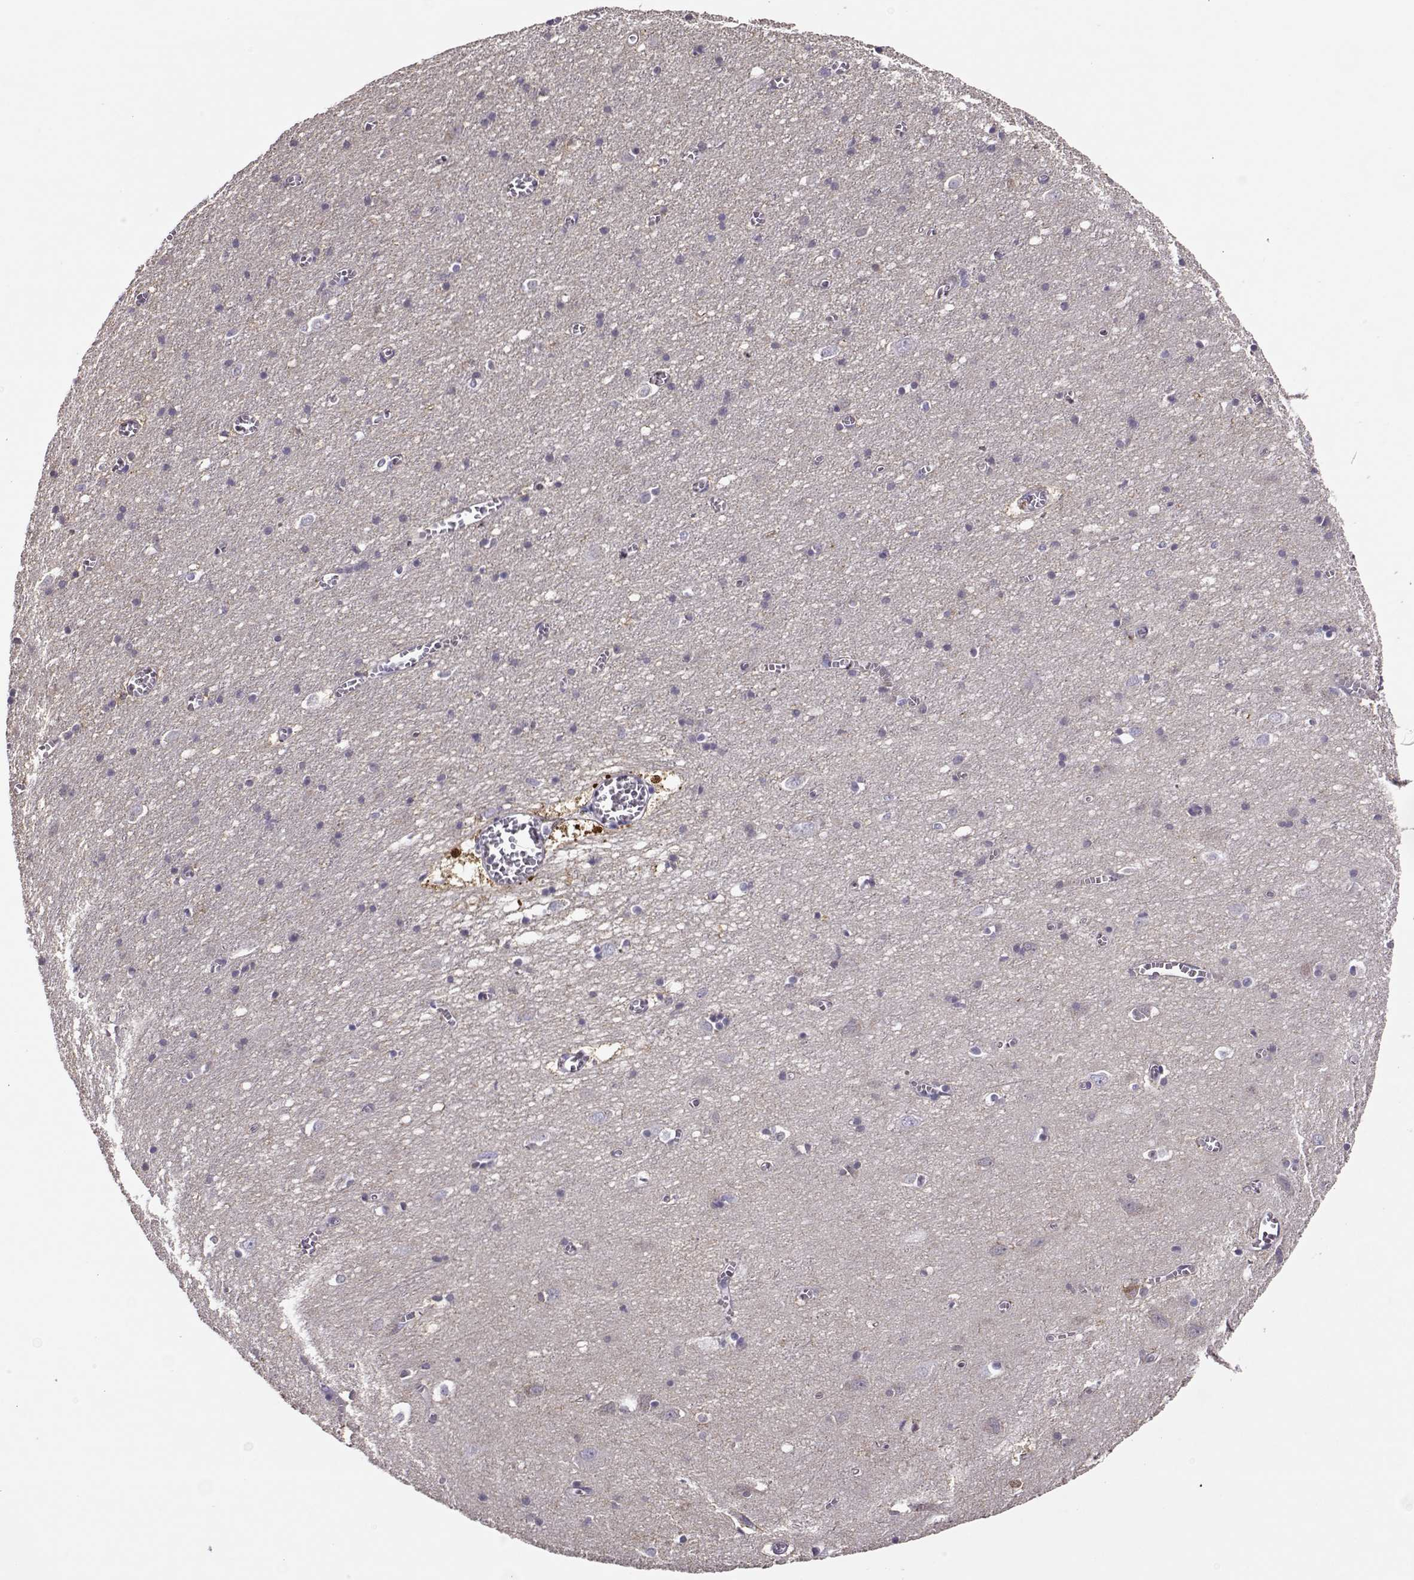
{"staining": {"intensity": "negative", "quantity": "none", "location": "none"}, "tissue": "cerebral cortex", "cell_type": "Endothelial cells", "image_type": "normal", "snomed": [{"axis": "morphology", "description": "Normal tissue, NOS"}, {"axis": "topography", "description": "Cerebral cortex"}], "caption": "Immunohistochemistry micrograph of normal cerebral cortex stained for a protein (brown), which displays no expression in endothelial cells.", "gene": "LINGO1", "patient": {"sex": "male", "age": 70}}